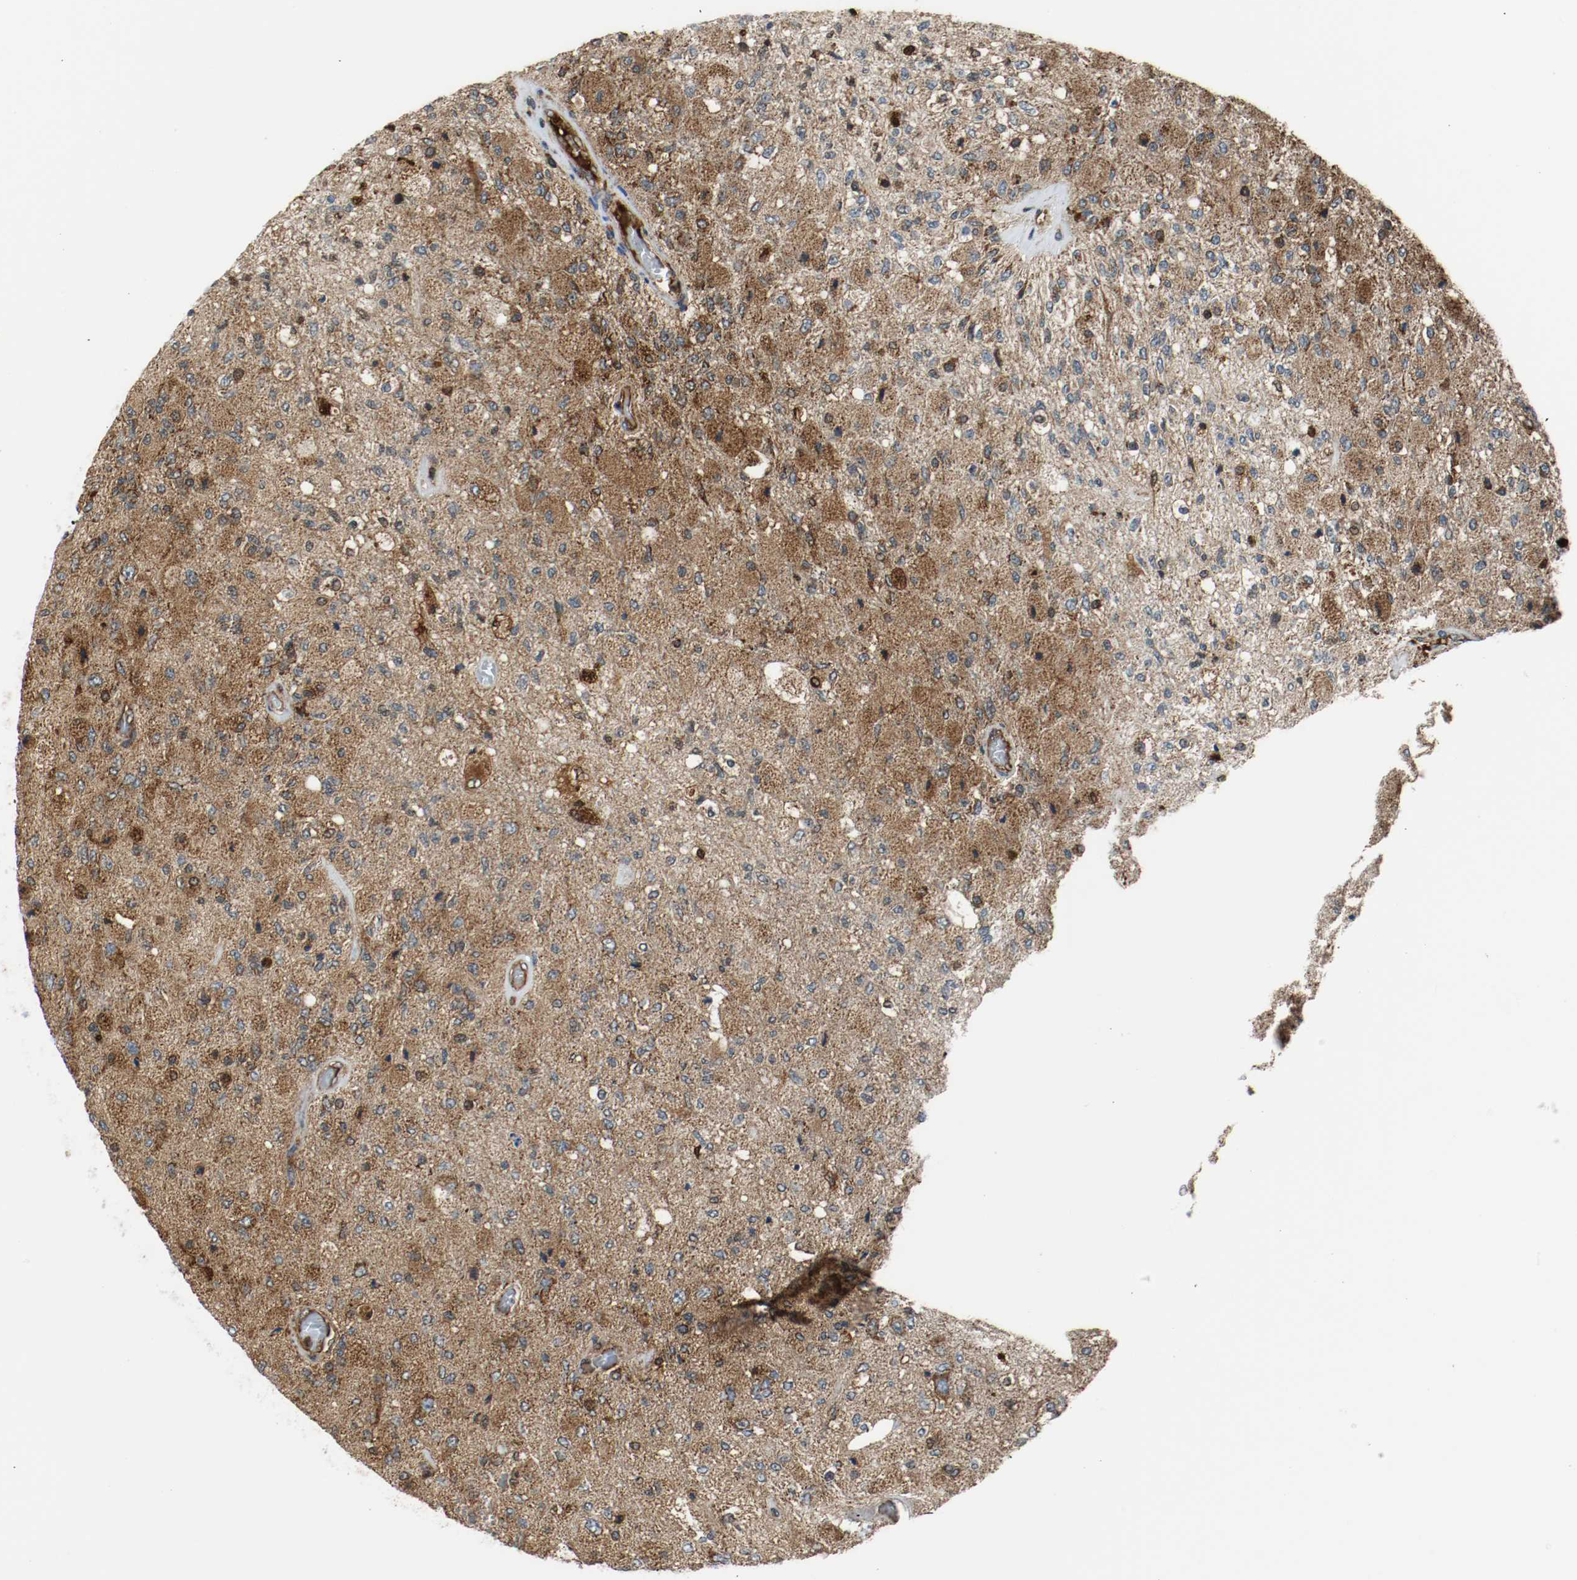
{"staining": {"intensity": "strong", "quantity": ">75%", "location": "cytoplasmic/membranous"}, "tissue": "glioma", "cell_type": "Tumor cells", "image_type": "cancer", "snomed": [{"axis": "morphology", "description": "Normal tissue, NOS"}, {"axis": "morphology", "description": "Glioma, malignant, High grade"}, {"axis": "topography", "description": "Cerebral cortex"}], "caption": "Protein staining exhibits strong cytoplasmic/membranous staining in about >75% of tumor cells in glioma.", "gene": "TXNRD1", "patient": {"sex": "male", "age": 77}}